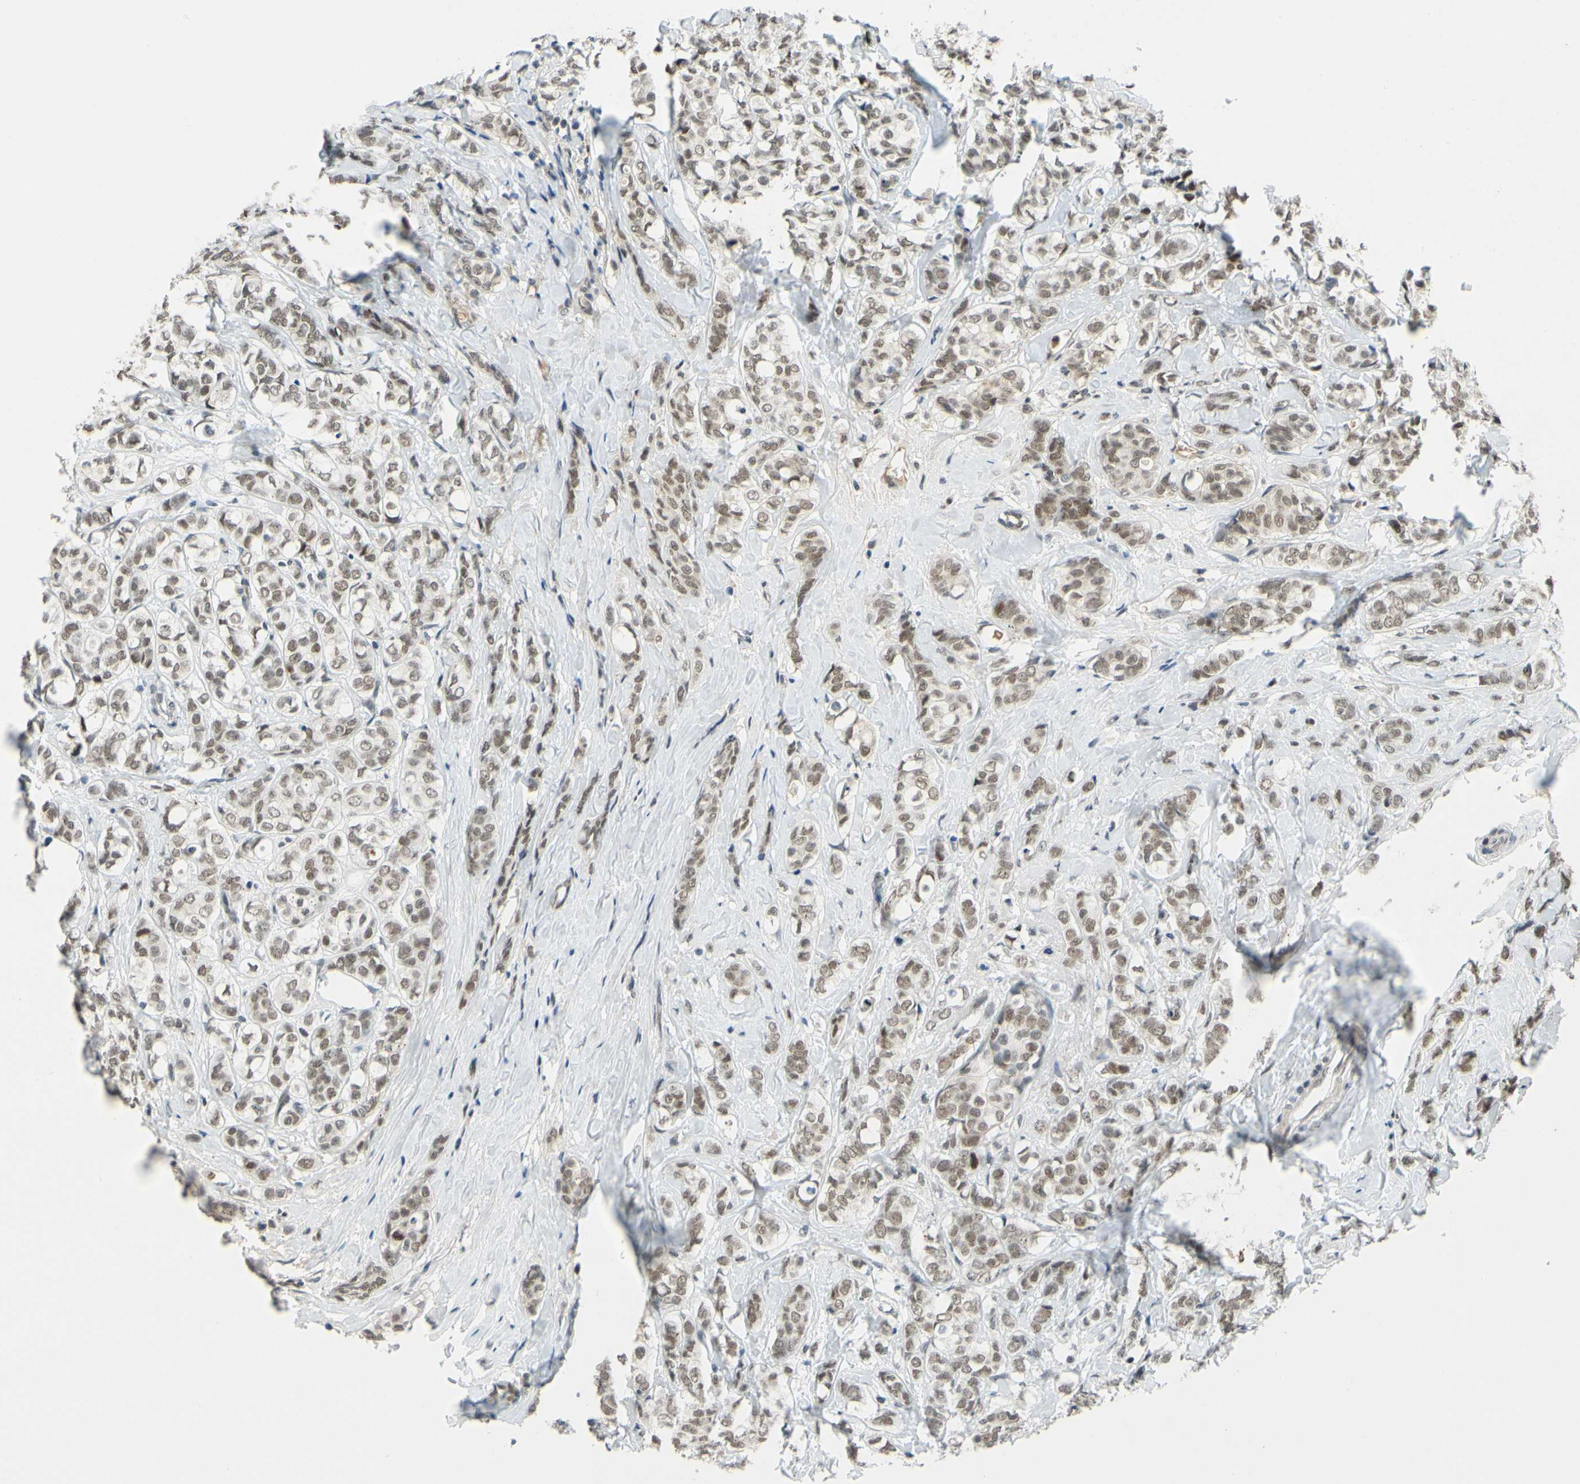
{"staining": {"intensity": "moderate", "quantity": ">75%", "location": "nuclear"}, "tissue": "breast cancer", "cell_type": "Tumor cells", "image_type": "cancer", "snomed": [{"axis": "morphology", "description": "Lobular carcinoma"}, {"axis": "topography", "description": "Breast"}], "caption": "DAB (3,3'-diaminobenzidine) immunohistochemical staining of human breast cancer (lobular carcinoma) demonstrates moderate nuclear protein positivity in approximately >75% of tumor cells. (DAB (3,3'-diaminobenzidine) = brown stain, brightfield microscopy at high magnification).", "gene": "POGZ", "patient": {"sex": "female", "age": 60}}